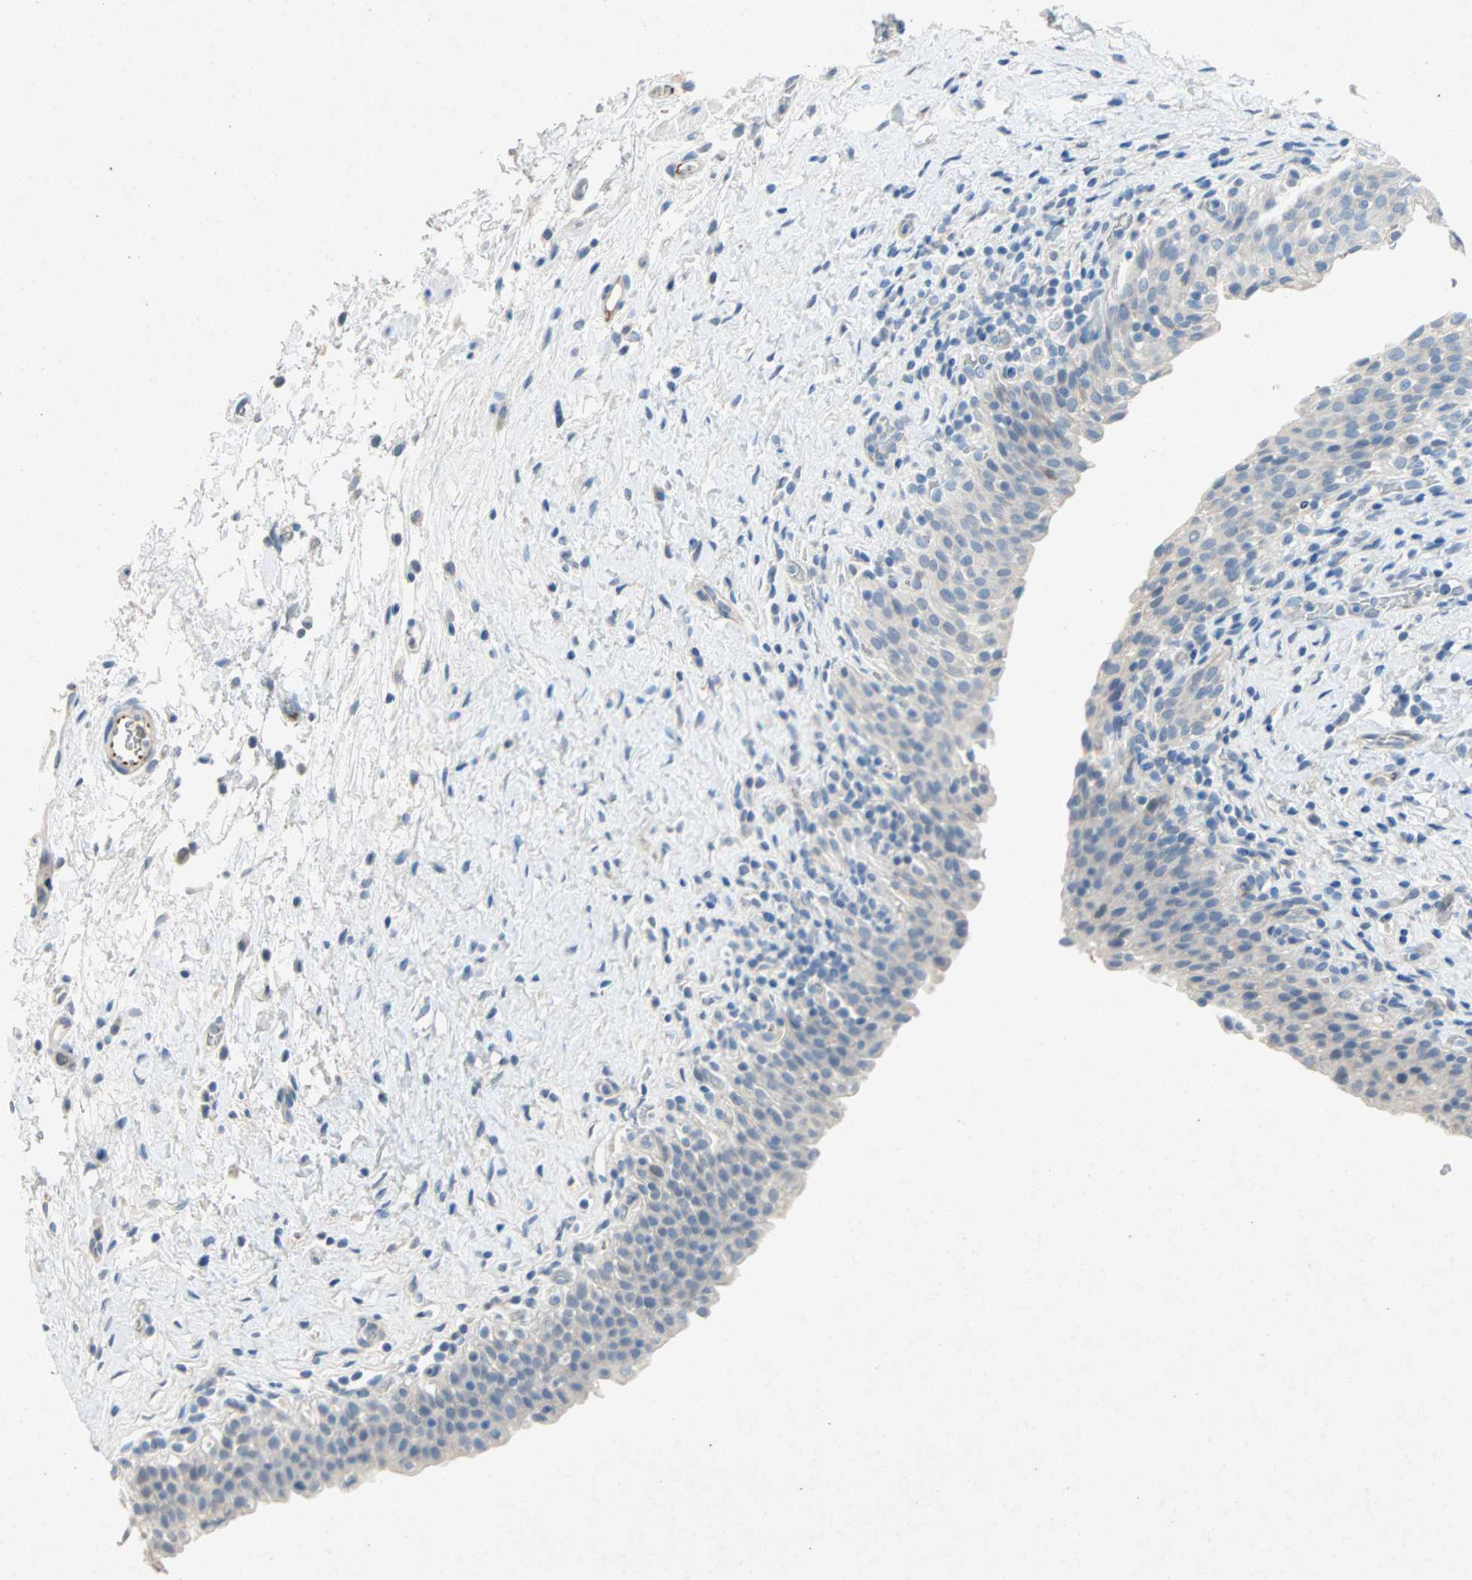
{"staining": {"intensity": "negative", "quantity": "none", "location": "none"}, "tissue": "urinary bladder", "cell_type": "Urothelial cells", "image_type": "normal", "snomed": [{"axis": "morphology", "description": "Normal tissue, NOS"}, {"axis": "topography", "description": "Urinary bladder"}], "caption": "Human urinary bladder stained for a protein using immunohistochemistry (IHC) exhibits no staining in urothelial cells.", "gene": "PCDHB2", "patient": {"sex": "male", "age": 51}}